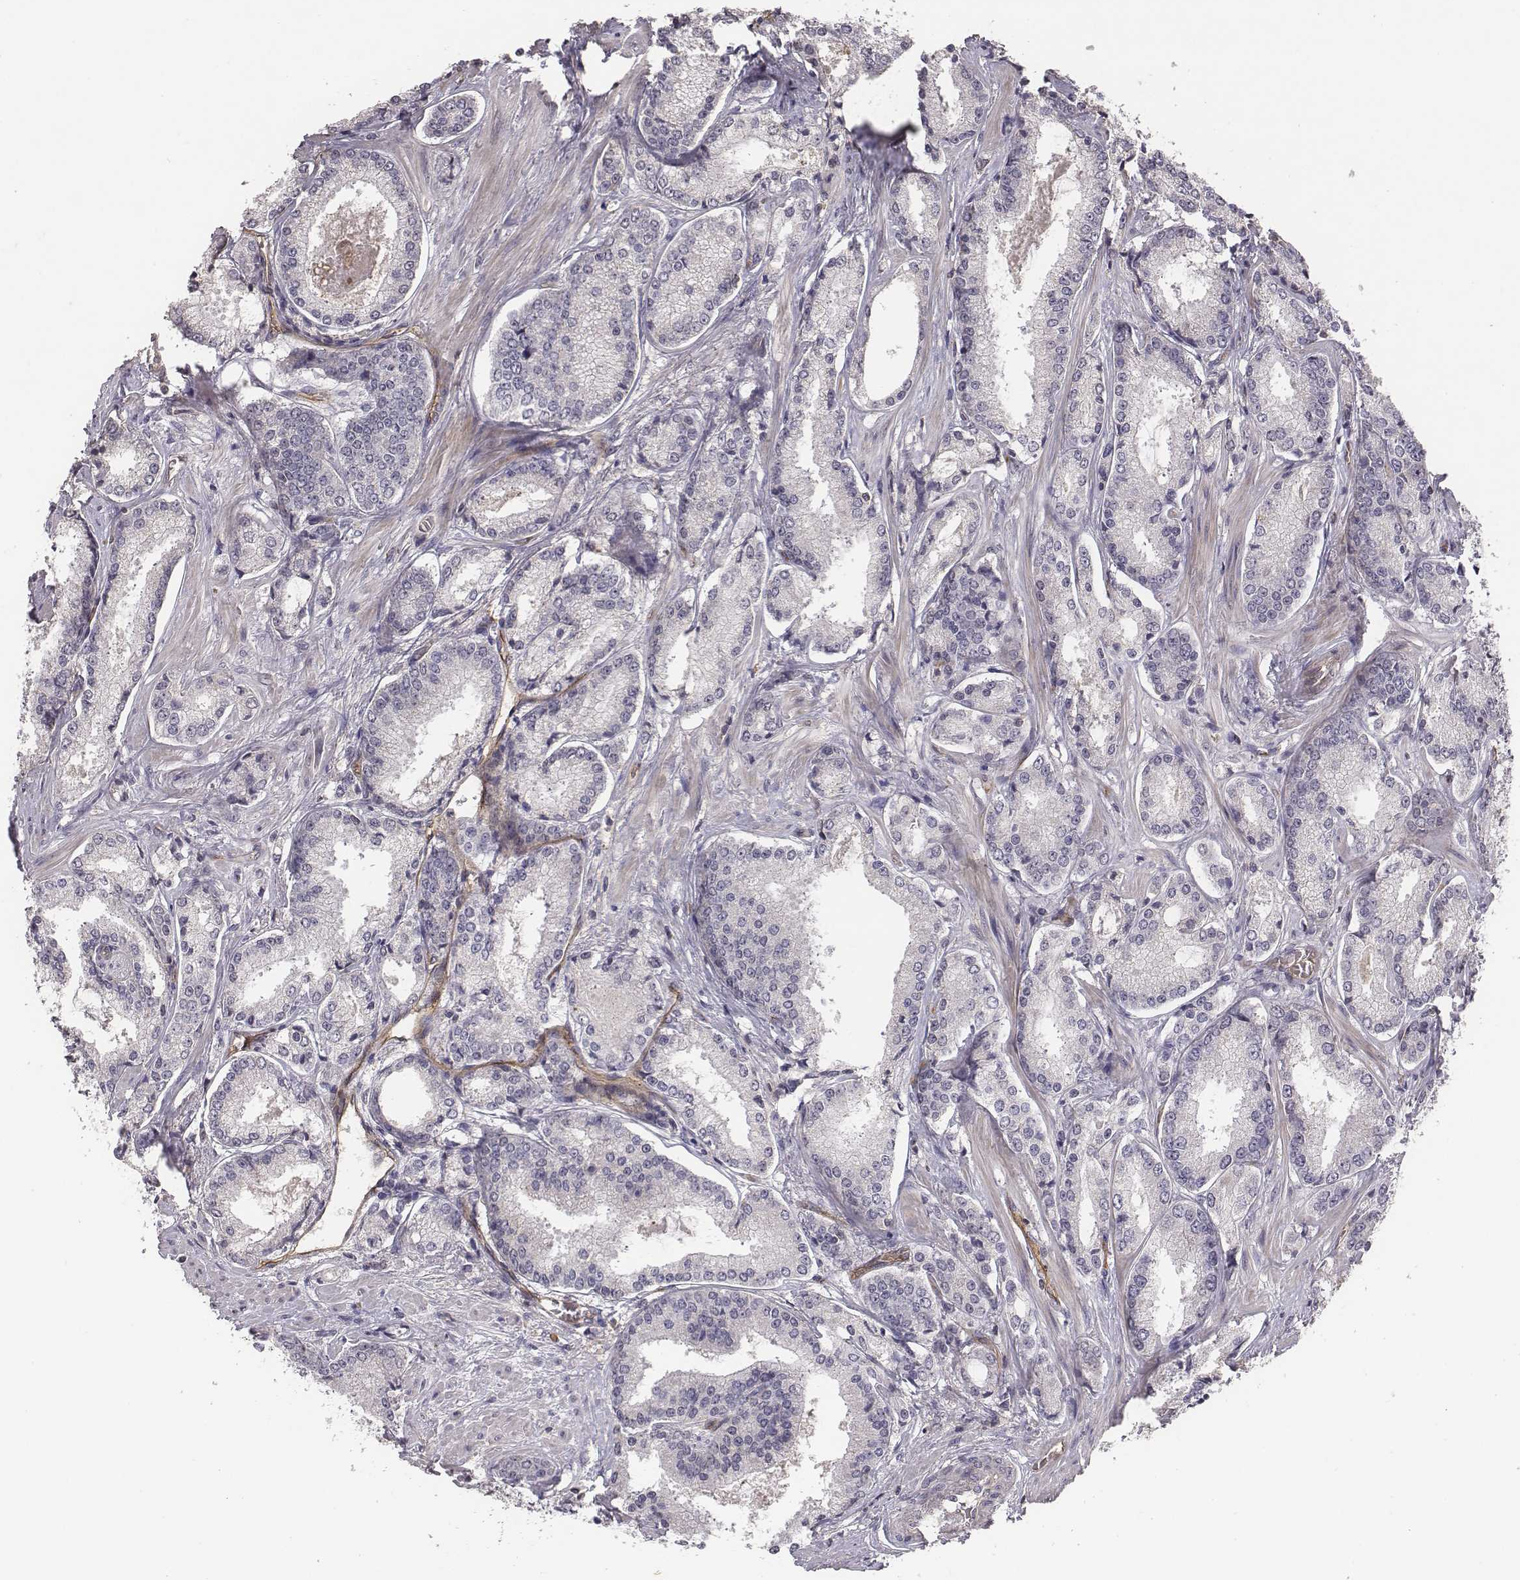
{"staining": {"intensity": "negative", "quantity": "none", "location": "none"}, "tissue": "prostate cancer", "cell_type": "Tumor cells", "image_type": "cancer", "snomed": [{"axis": "morphology", "description": "Adenocarcinoma, Low grade"}, {"axis": "topography", "description": "Prostate"}], "caption": "DAB (3,3'-diaminobenzidine) immunohistochemical staining of human prostate adenocarcinoma (low-grade) demonstrates no significant expression in tumor cells.", "gene": "PTPRG", "patient": {"sex": "male", "age": 56}}